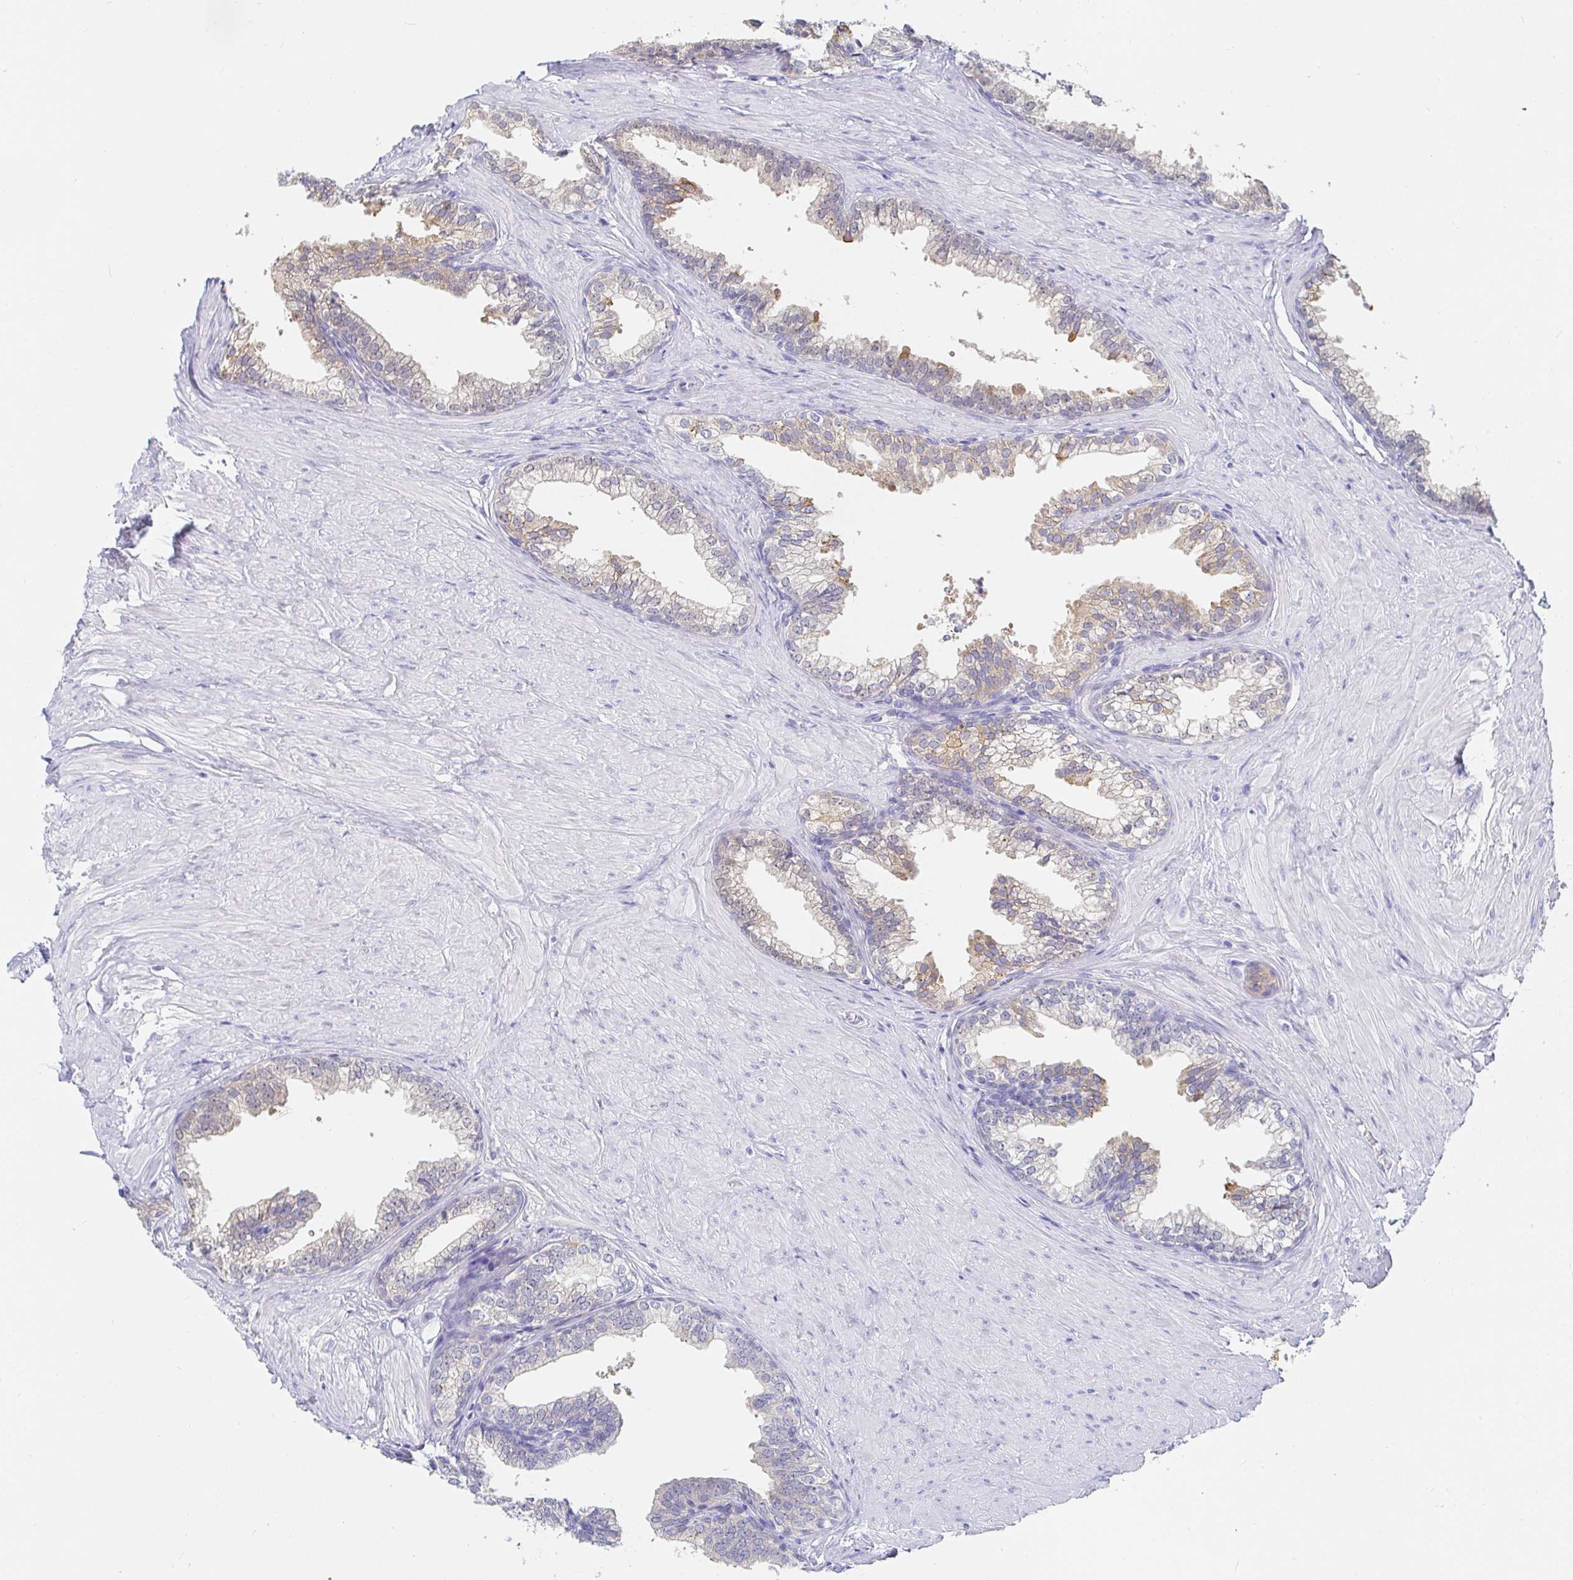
{"staining": {"intensity": "weak", "quantity": "25%-75%", "location": "cytoplasmic/membranous"}, "tissue": "prostate", "cell_type": "Glandular cells", "image_type": "normal", "snomed": [{"axis": "morphology", "description": "Normal tissue, NOS"}, {"axis": "topography", "description": "Prostate"}, {"axis": "topography", "description": "Peripheral nerve tissue"}], "caption": "Immunohistochemistry (IHC) micrograph of benign prostate: human prostate stained using immunohistochemistry (IHC) demonstrates low levels of weak protein expression localized specifically in the cytoplasmic/membranous of glandular cells, appearing as a cytoplasmic/membranous brown color.", "gene": "PDE6B", "patient": {"sex": "male", "age": 55}}